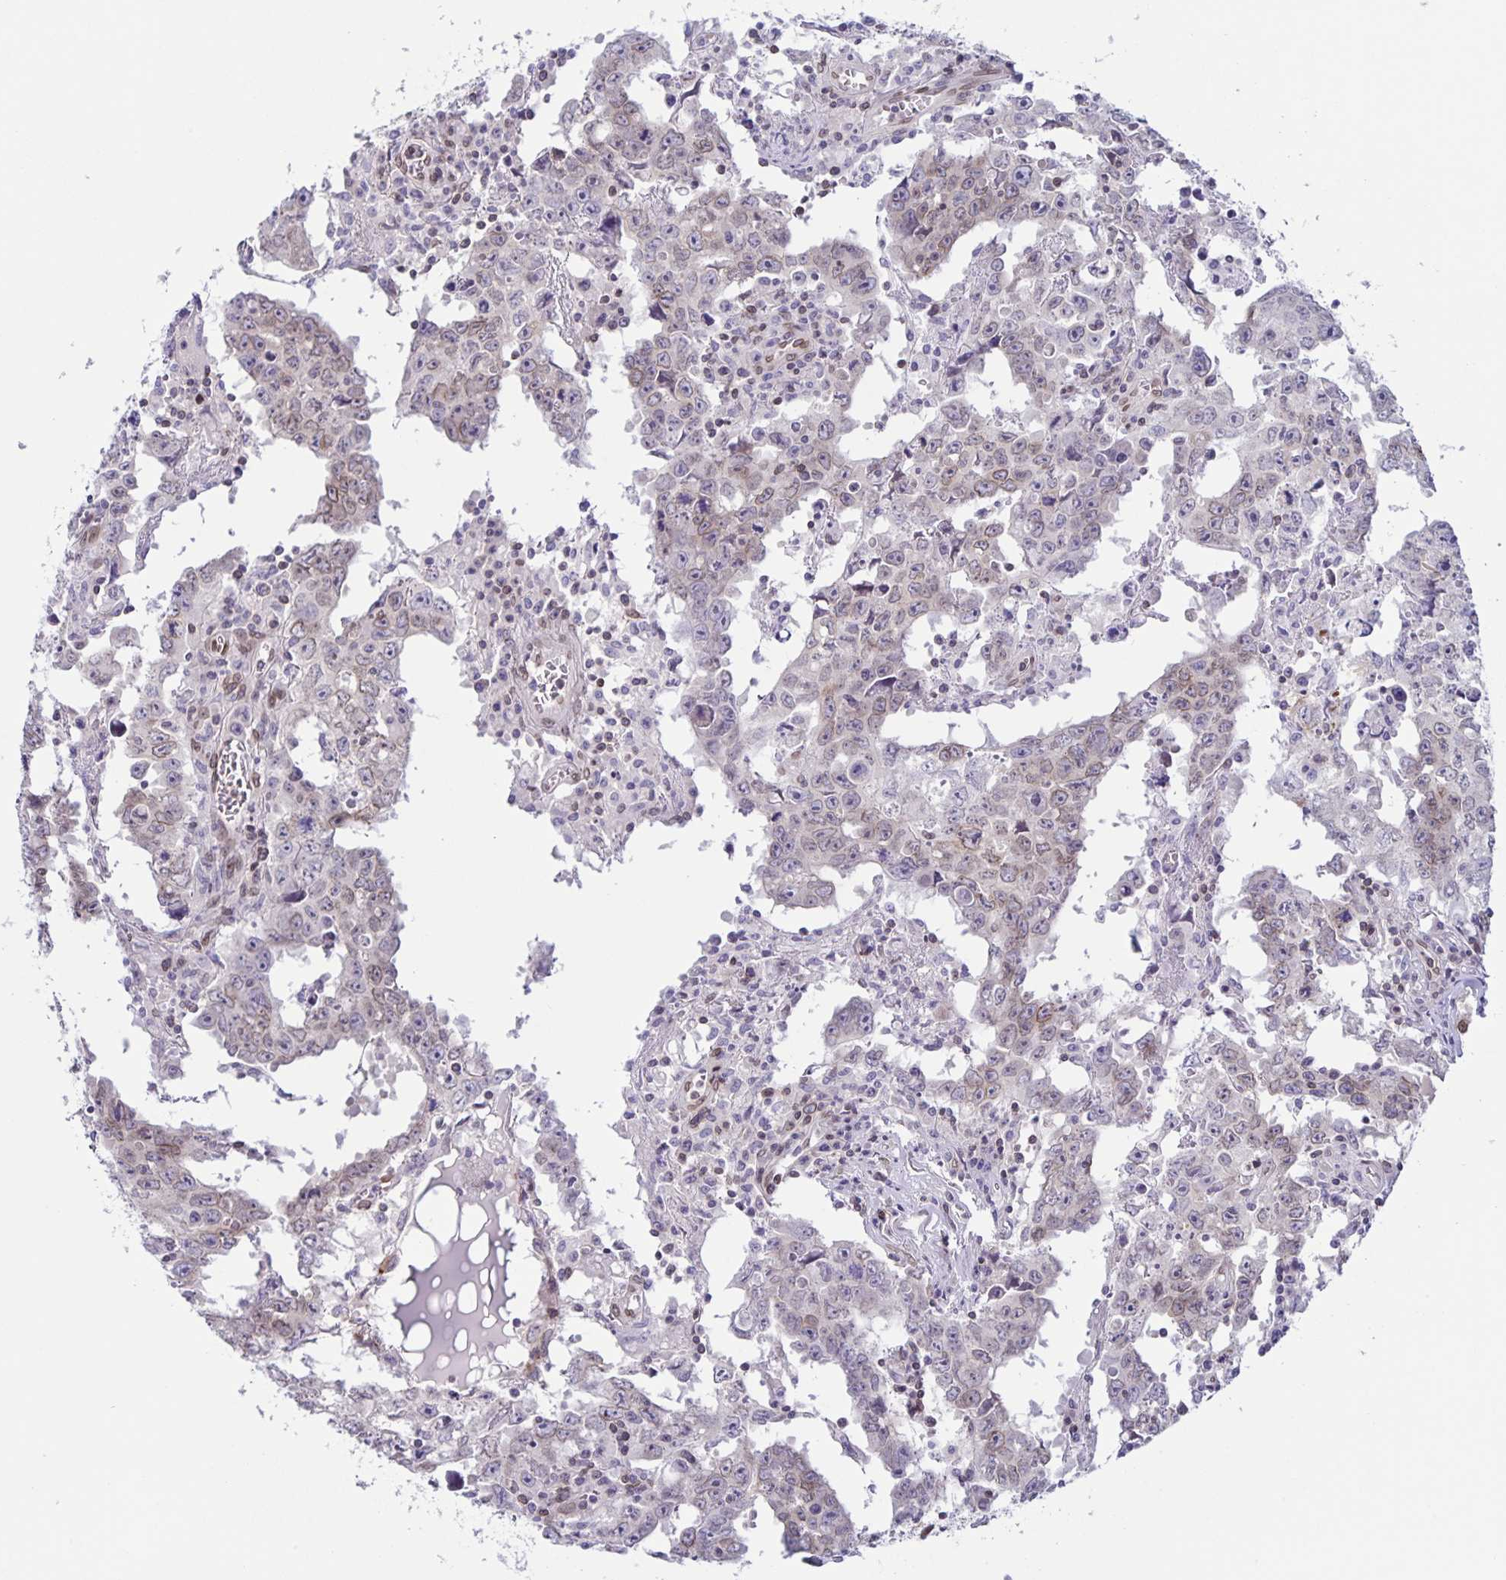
{"staining": {"intensity": "weak", "quantity": "<25%", "location": "cytoplasmic/membranous,nuclear"}, "tissue": "testis cancer", "cell_type": "Tumor cells", "image_type": "cancer", "snomed": [{"axis": "morphology", "description": "Carcinoma, Embryonal, NOS"}, {"axis": "topography", "description": "Testis"}], "caption": "An image of embryonal carcinoma (testis) stained for a protein reveals no brown staining in tumor cells. The staining was performed using DAB (3,3'-diaminobenzidine) to visualize the protein expression in brown, while the nuclei were stained in blue with hematoxylin (Magnification: 20x).", "gene": "SYNE2", "patient": {"sex": "male", "age": 22}}